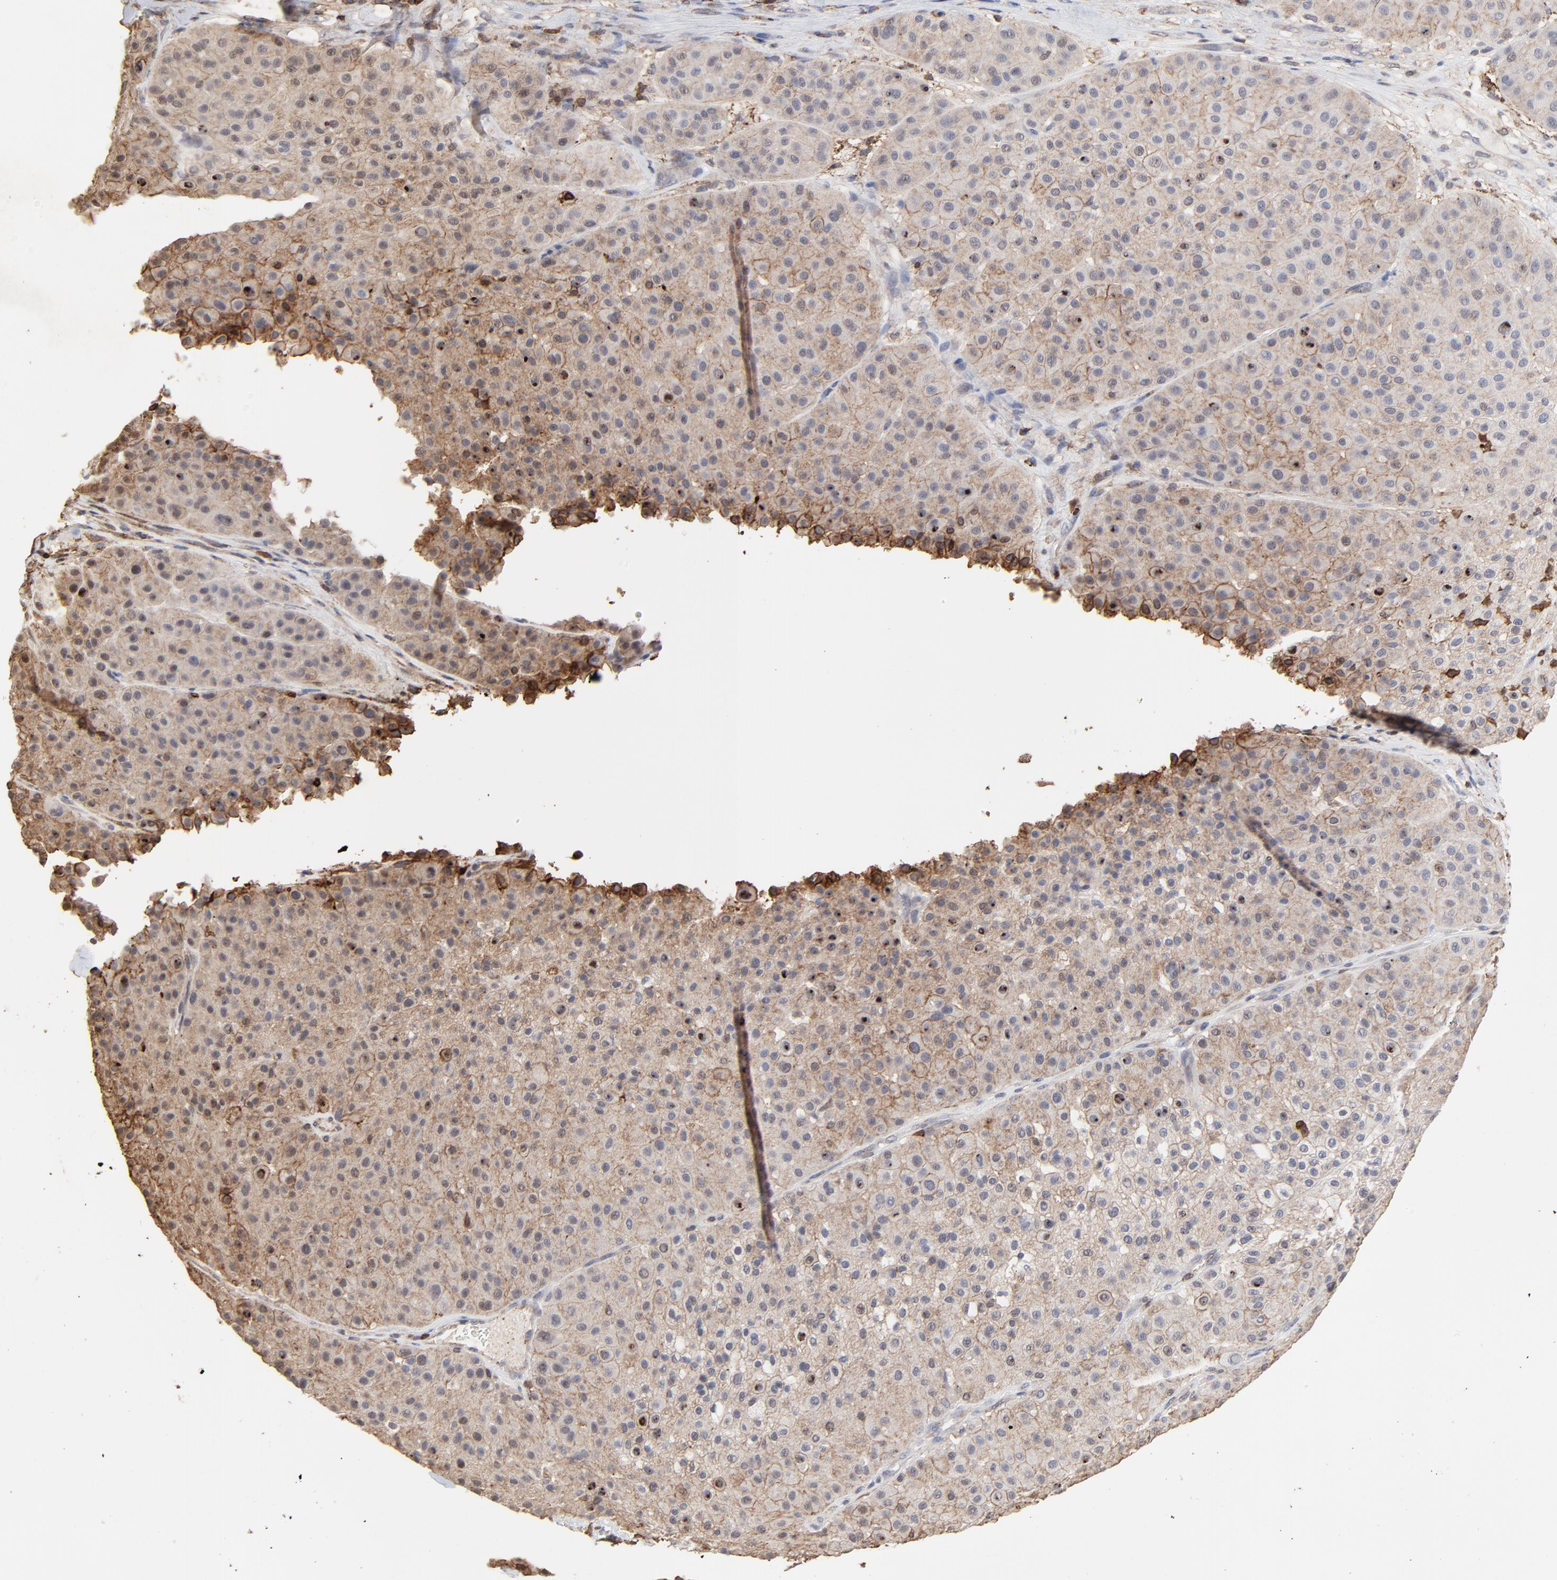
{"staining": {"intensity": "weak", "quantity": ">75%", "location": "cytoplasmic/membranous"}, "tissue": "melanoma", "cell_type": "Tumor cells", "image_type": "cancer", "snomed": [{"axis": "morphology", "description": "Normal tissue, NOS"}, {"axis": "morphology", "description": "Malignant melanoma, Metastatic site"}, {"axis": "topography", "description": "Skin"}], "caption": "Brown immunohistochemical staining in melanoma exhibits weak cytoplasmic/membranous positivity in about >75% of tumor cells.", "gene": "SLC6A14", "patient": {"sex": "male", "age": 41}}